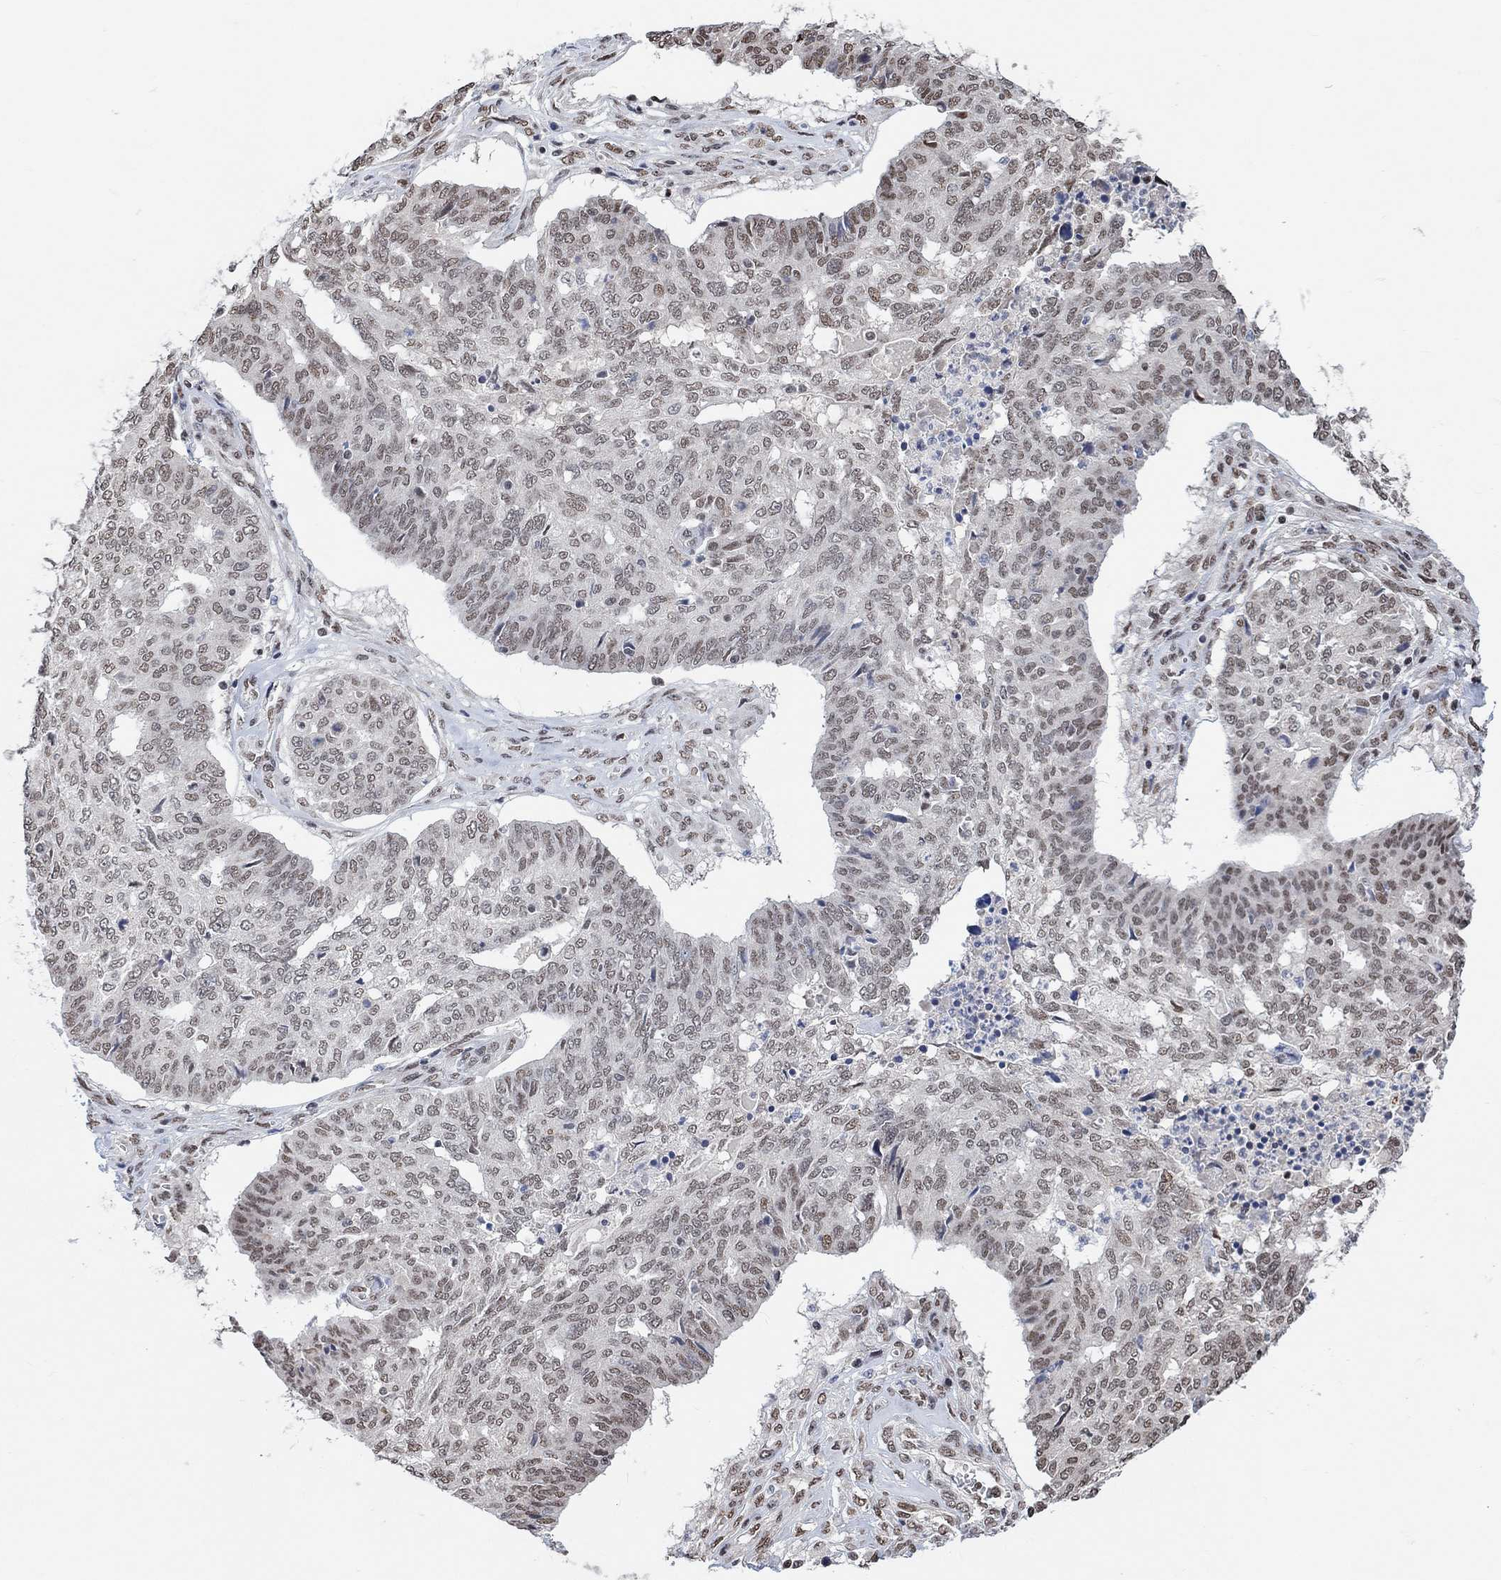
{"staining": {"intensity": "weak", "quantity": ">75%", "location": "nuclear"}, "tissue": "ovarian cancer", "cell_type": "Tumor cells", "image_type": "cancer", "snomed": [{"axis": "morphology", "description": "Cystadenocarcinoma, serous, NOS"}, {"axis": "topography", "description": "Ovary"}], "caption": "High-power microscopy captured an immunohistochemistry histopathology image of ovarian cancer (serous cystadenocarcinoma), revealing weak nuclear positivity in about >75% of tumor cells. (DAB (3,3'-diaminobenzidine) IHC, brown staining for protein, blue staining for nuclei).", "gene": "USP39", "patient": {"sex": "female", "age": 67}}